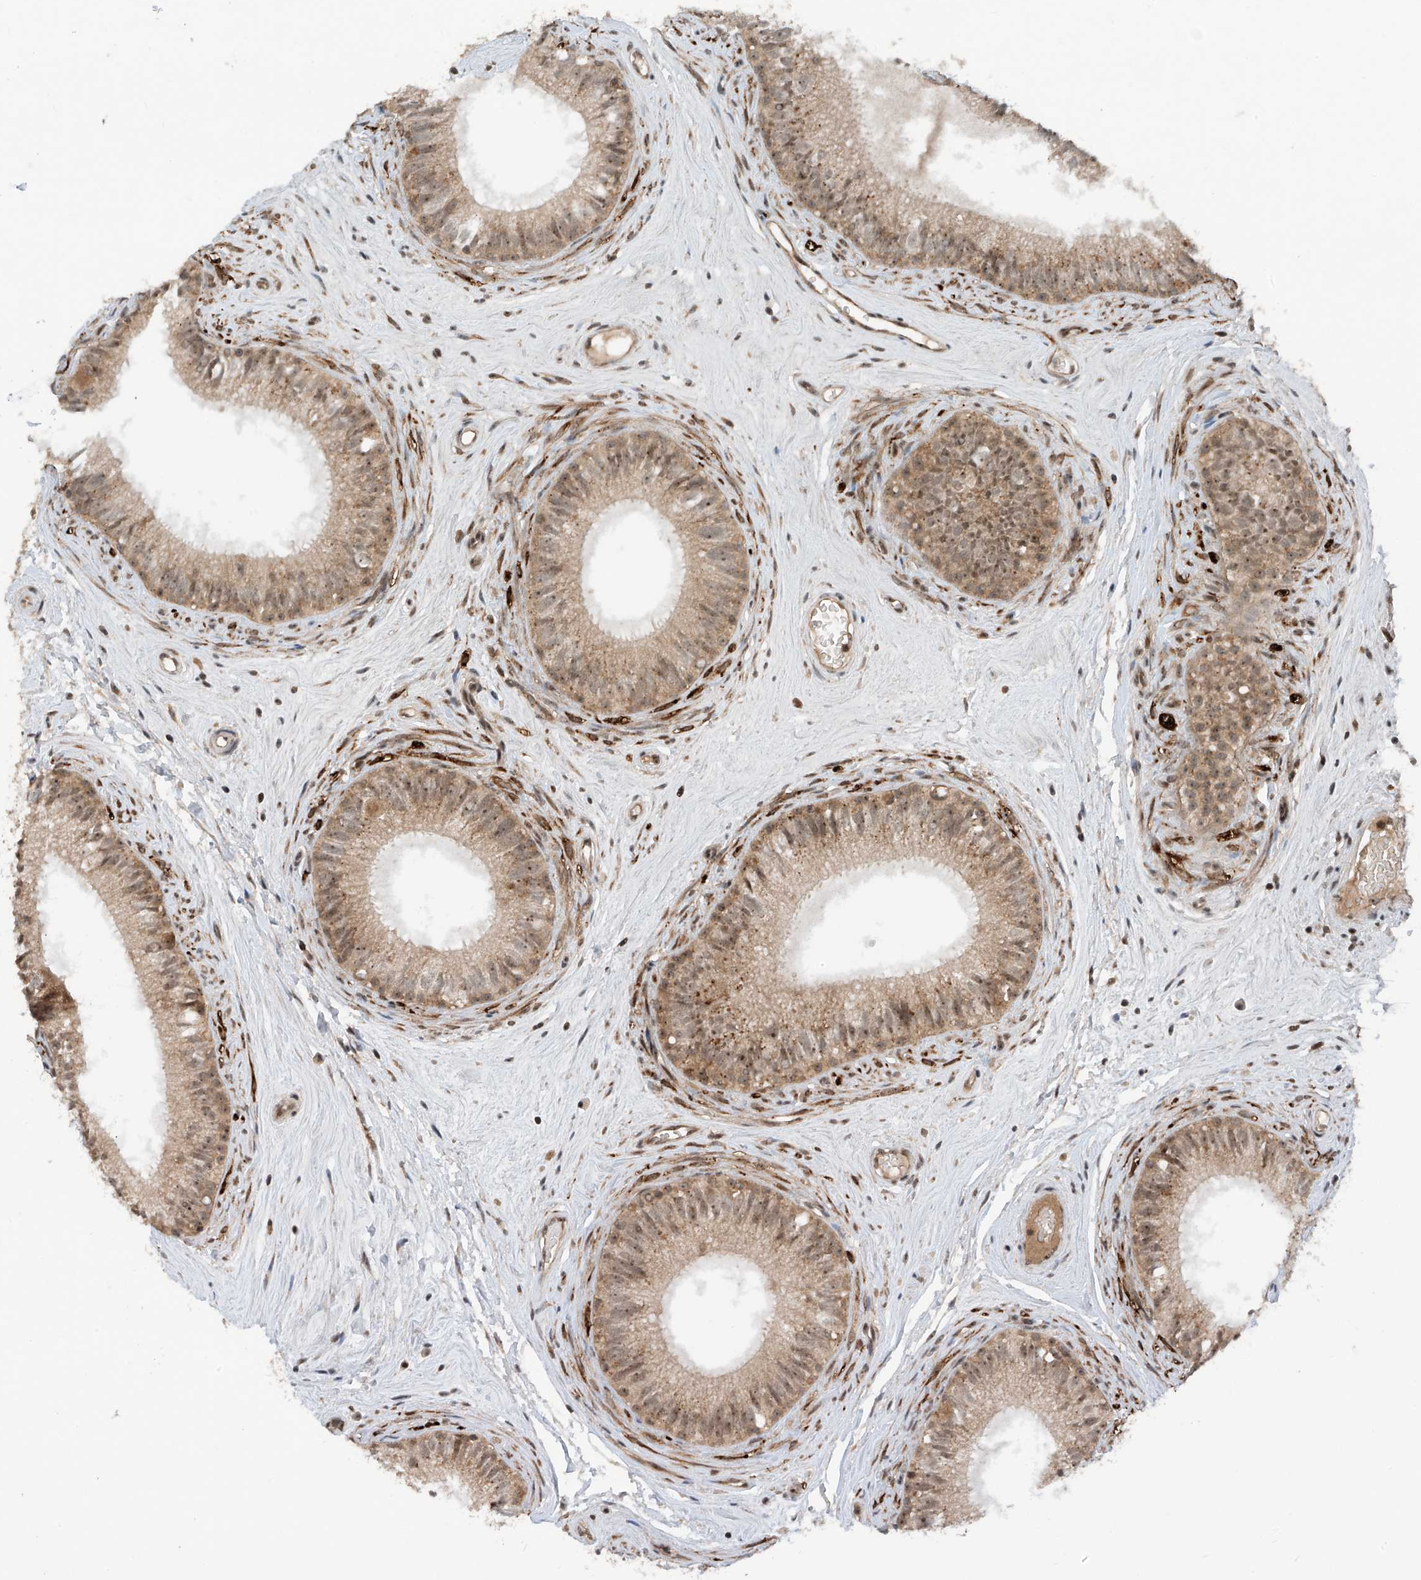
{"staining": {"intensity": "moderate", "quantity": ">75%", "location": "cytoplasmic/membranous,nuclear"}, "tissue": "epididymis", "cell_type": "Glandular cells", "image_type": "normal", "snomed": [{"axis": "morphology", "description": "Normal tissue, NOS"}, {"axis": "topography", "description": "Epididymis"}], "caption": "Glandular cells reveal medium levels of moderate cytoplasmic/membranous,nuclear expression in approximately >75% of cells in unremarkable human epididymis. Using DAB (brown) and hematoxylin (blue) stains, captured at high magnification using brightfield microscopy.", "gene": "C1orf131", "patient": {"sex": "male", "age": 71}}